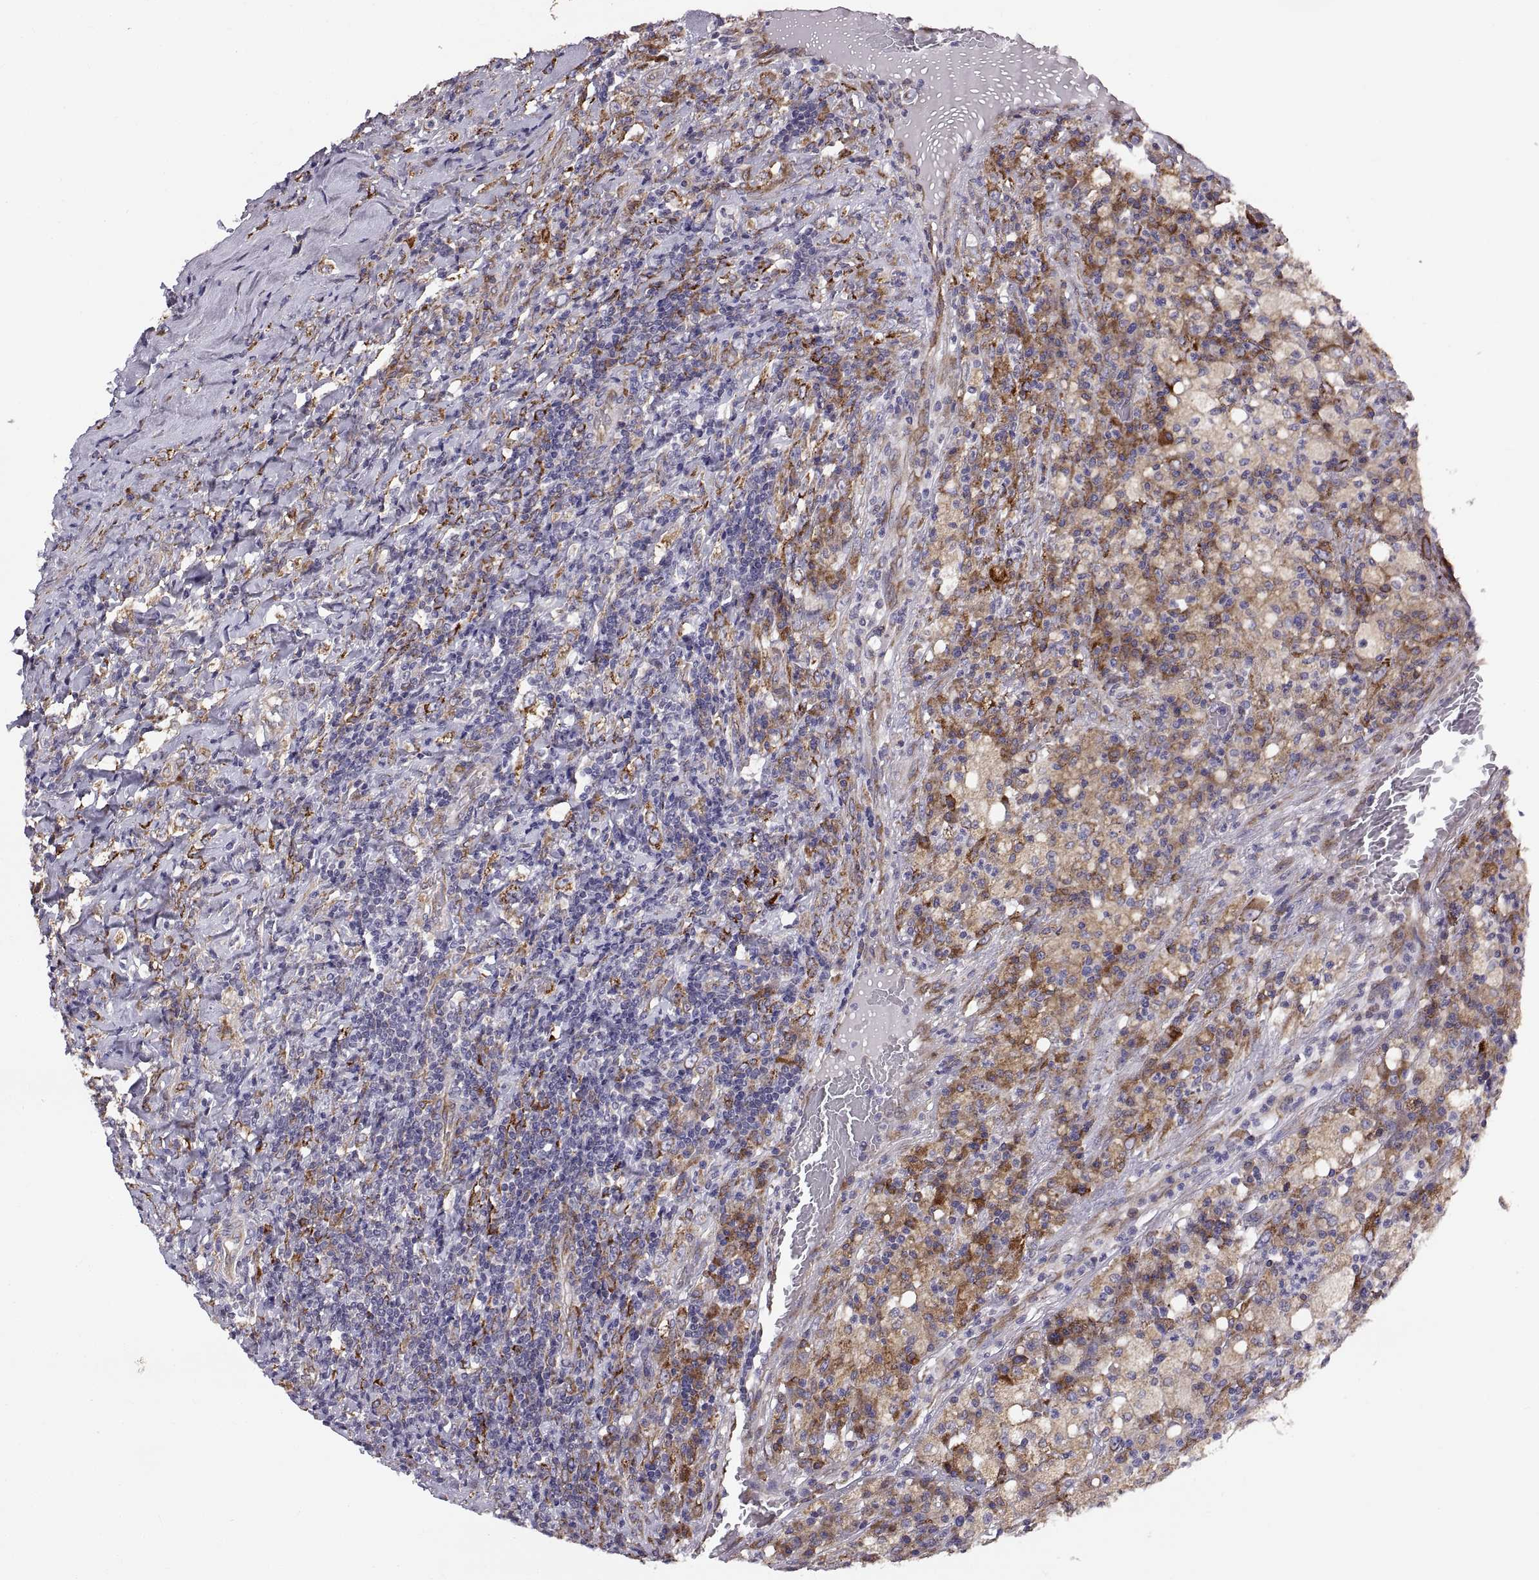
{"staining": {"intensity": "strong", "quantity": "25%-75%", "location": "cytoplasmic/membranous"}, "tissue": "testis cancer", "cell_type": "Tumor cells", "image_type": "cancer", "snomed": [{"axis": "morphology", "description": "Necrosis, NOS"}, {"axis": "morphology", "description": "Carcinoma, Embryonal, NOS"}, {"axis": "topography", "description": "Testis"}], "caption": "A brown stain shows strong cytoplasmic/membranous expression of a protein in human testis cancer (embryonal carcinoma) tumor cells. Using DAB (brown) and hematoxylin (blue) stains, captured at high magnification using brightfield microscopy.", "gene": "PLEKHB2", "patient": {"sex": "male", "age": 19}}